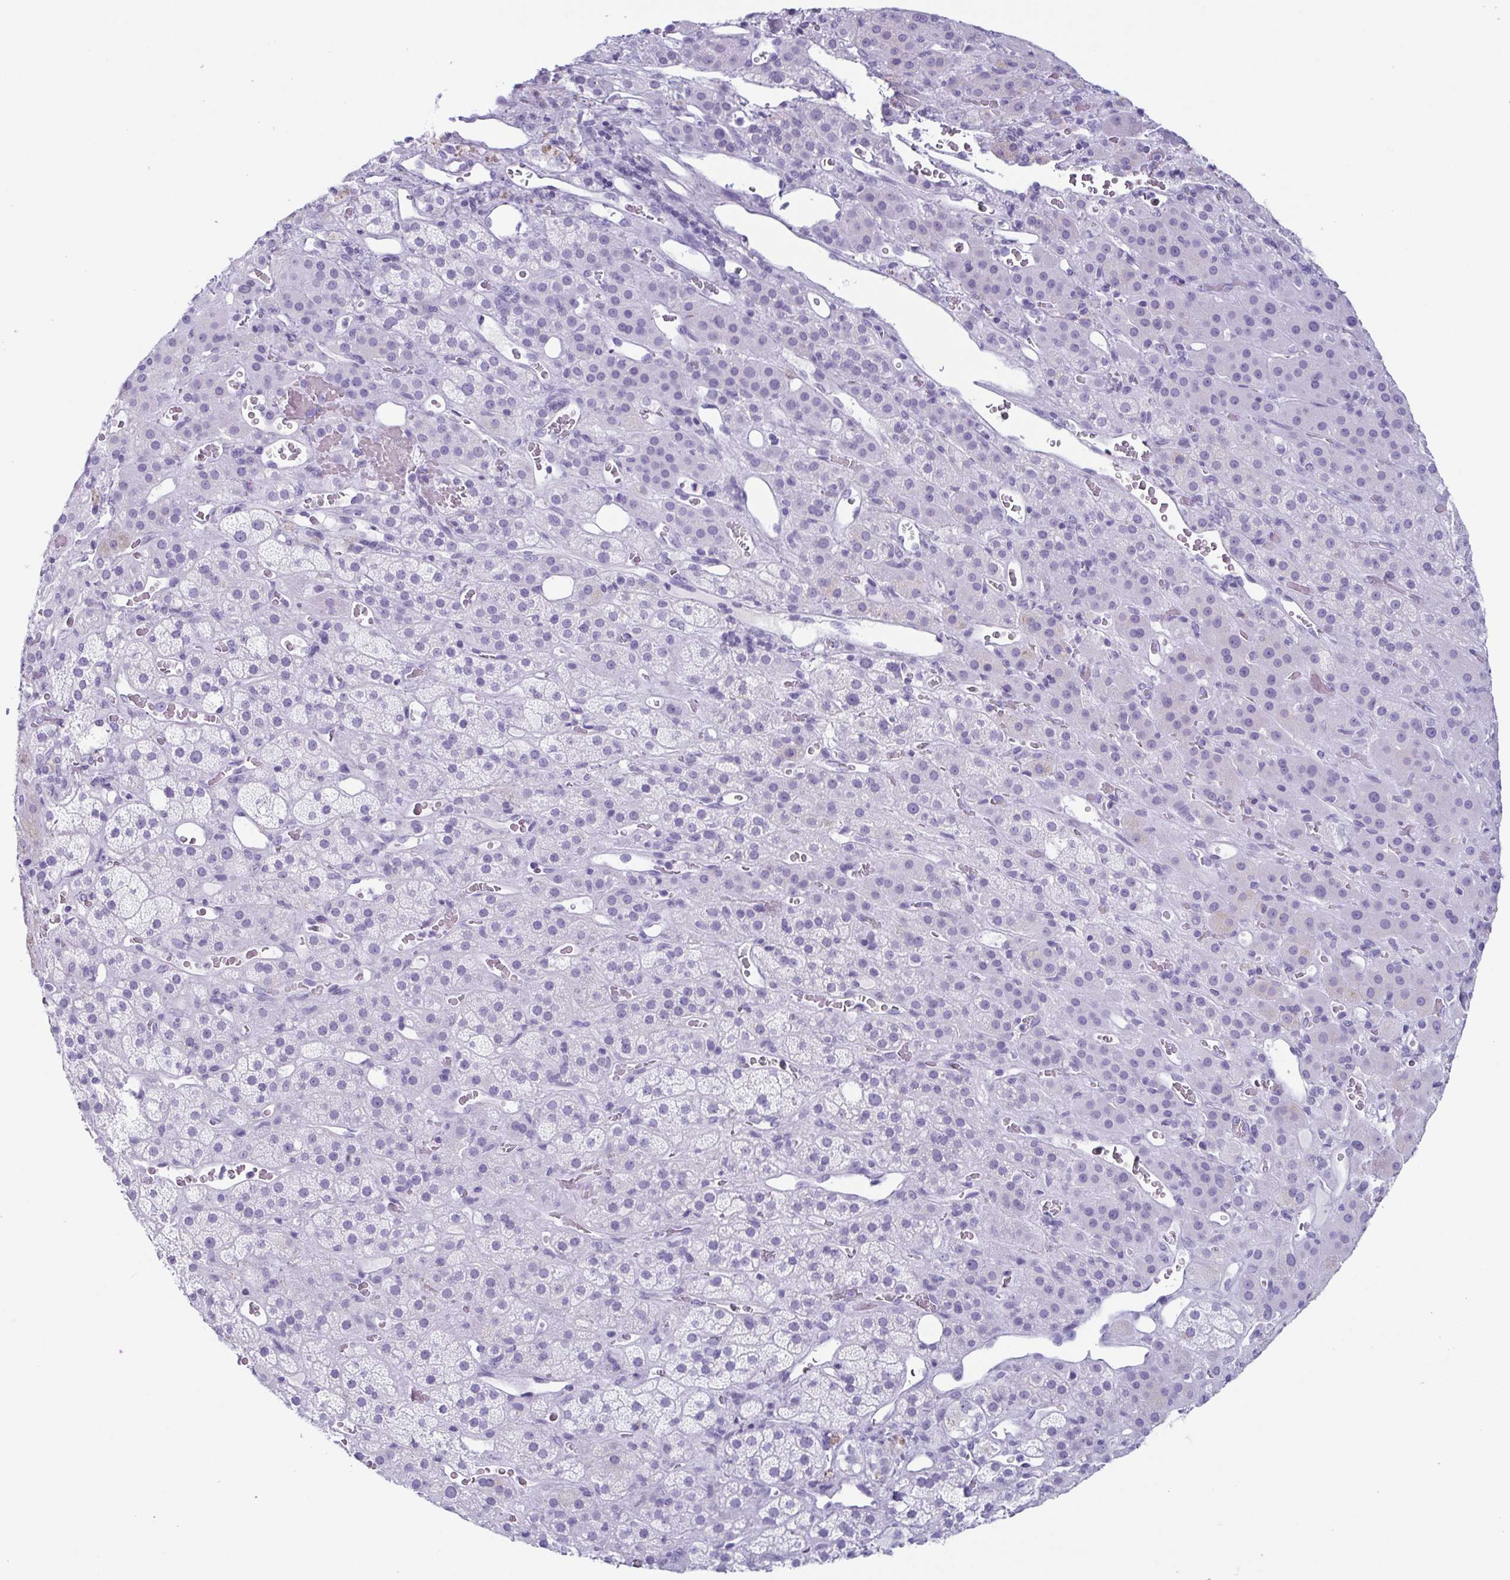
{"staining": {"intensity": "negative", "quantity": "none", "location": "none"}, "tissue": "adrenal gland", "cell_type": "Glandular cells", "image_type": "normal", "snomed": [{"axis": "morphology", "description": "Normal tissue, NOS"}, {"axis": "topography", "description": "Adrenal gland"}], "caption": "High power microscopy photomicrograph of an immunohistochemistry micrograph of normal adrenal gland, revealing no significant expression in glandular cells.", "gene": "ENKUR", "patient": {"sex": "male", "age": 57}}